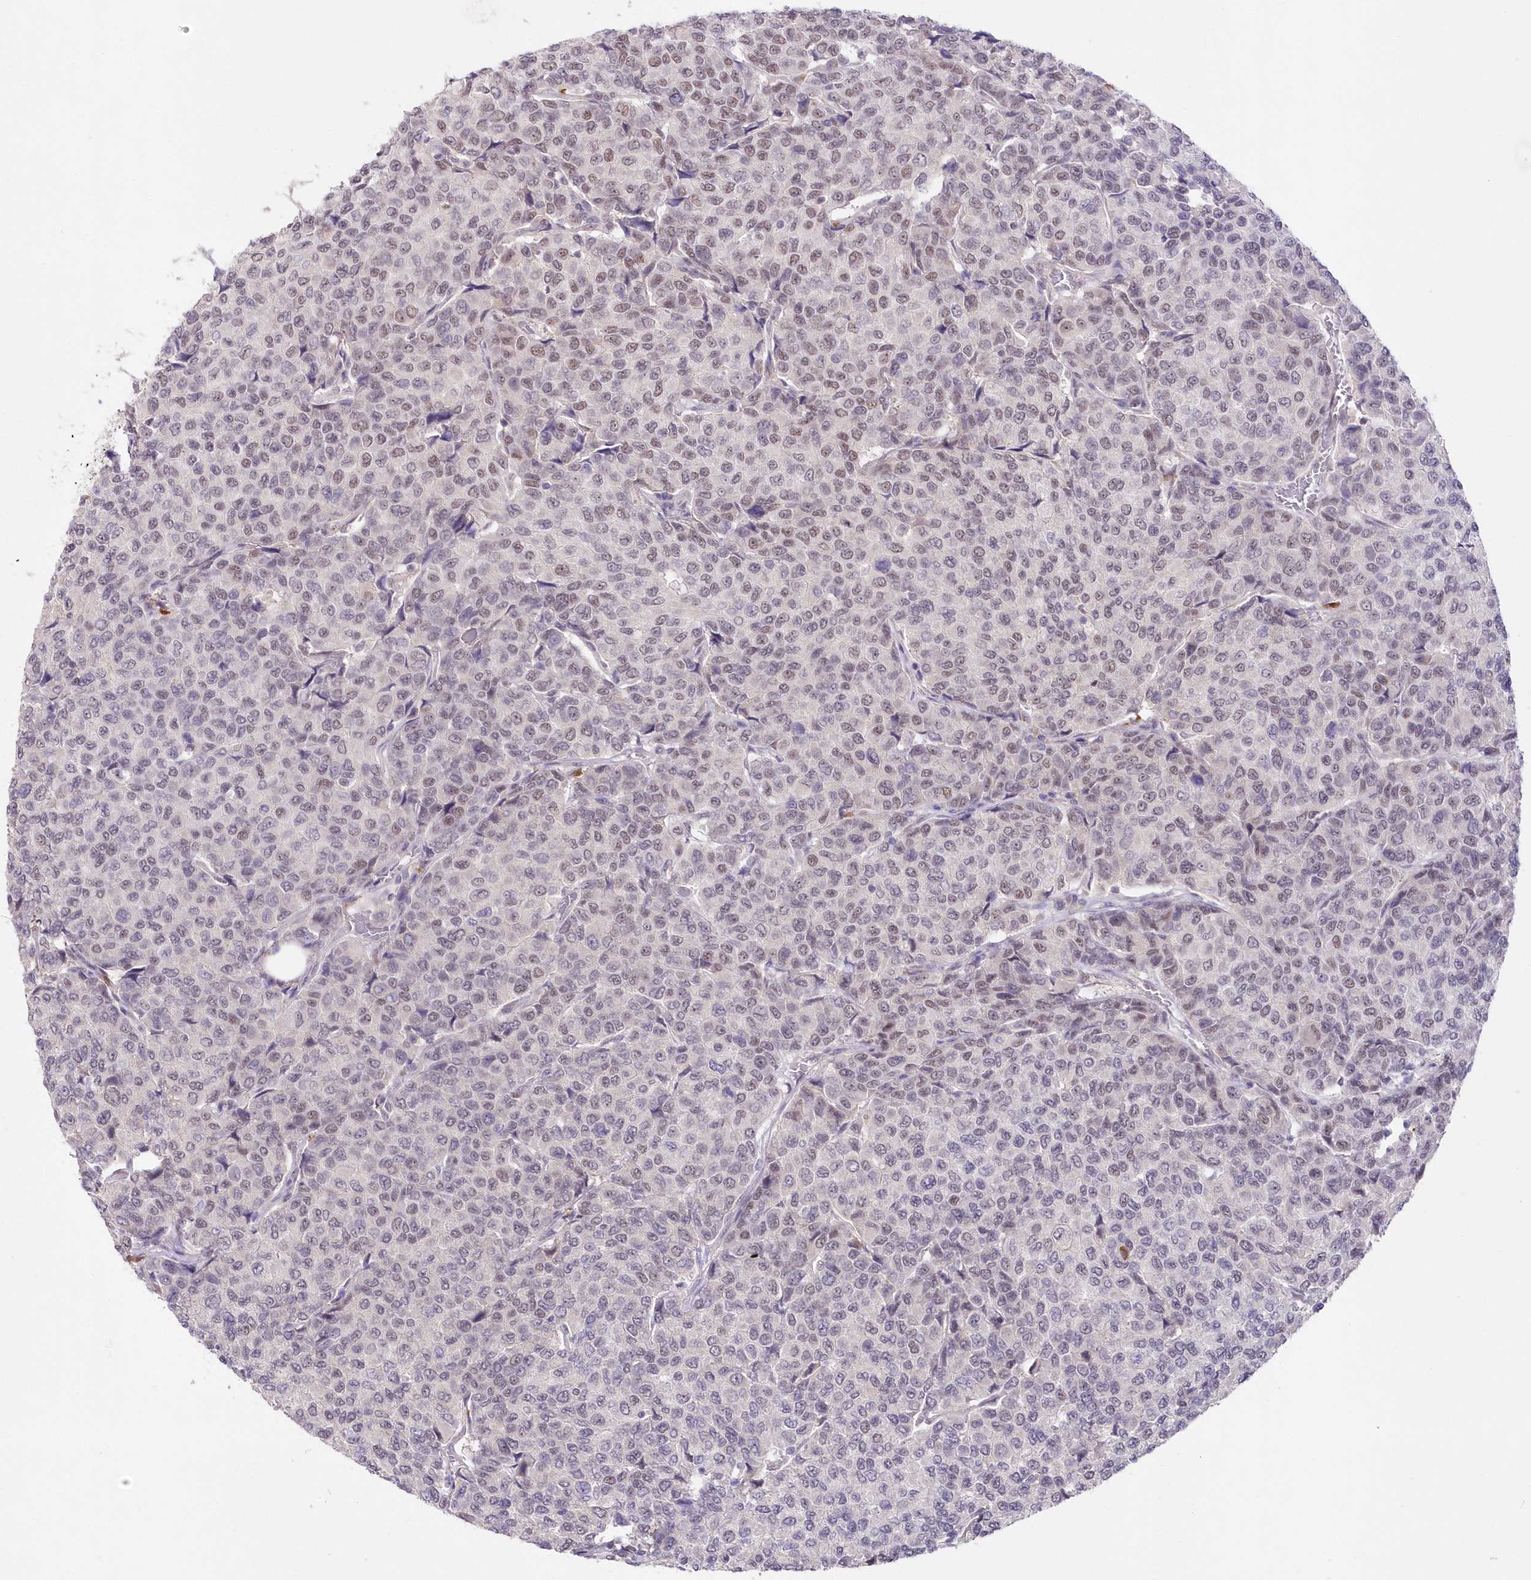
{"staining": {"intensity": "moderate", "quantity": "25%-75%", "location": "nuclear"}, "tissue": "breast cancer", "cell_type": "Tumor cells", "image_type": "cancer", "snomed": [{"axis": "morphology", "description": "Duct carcinoma"}, {"axis": "topography", "description": "Breast"}], "caption": "Immunohistochemistry micrograph of breast cancer (invasive ductal carcinoma) stained for a protein (brown), which demonstrates medium levels of moderate nuclear staining in about 25%-75% of tumor cells.", "gene": "RBM27", "patient": {"sex": "female", "age": 55}}